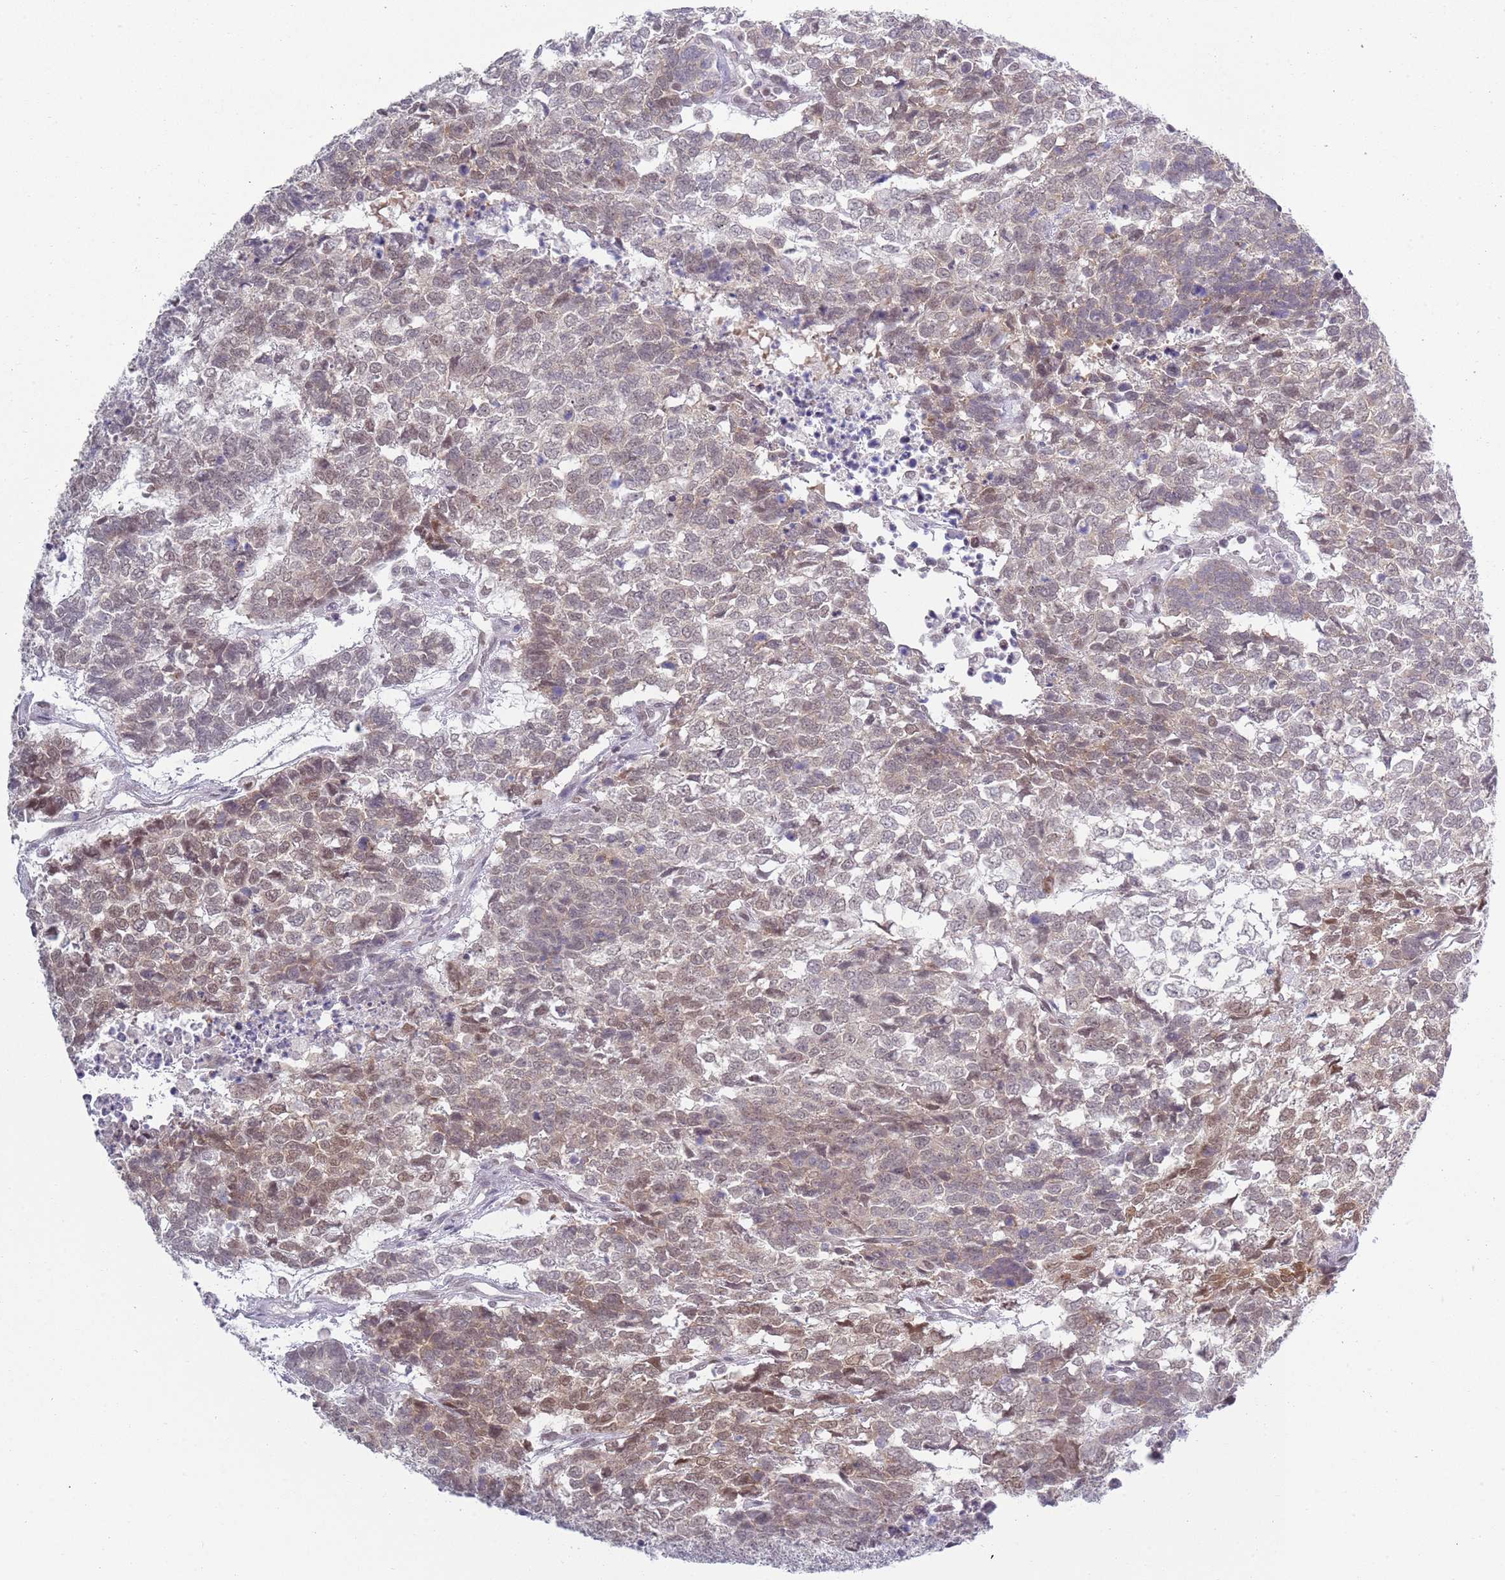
{"staining": {"intensity": "moderate", "quantity": "<25%", "location": "cytoplasmic/membranous,nuclear"}, "tissue": "testis cancer", "cell_type": "Tumor cells", "image_type": "cancer", "snomed": [{"axis": "morphology", "description": "Carcinoma, Embryonal, NOS"}, {"axis": "topography", "description": "Testis"}], "caption": "Testis embryonal carcinoma stained with a brown dye reveals moderate cytoplasmic/membranous and nuclear positive positivity in approximately <25% of tumor cells.", "gene": "SEPHS2", "patient": {"sex": "male", "age": 23}}